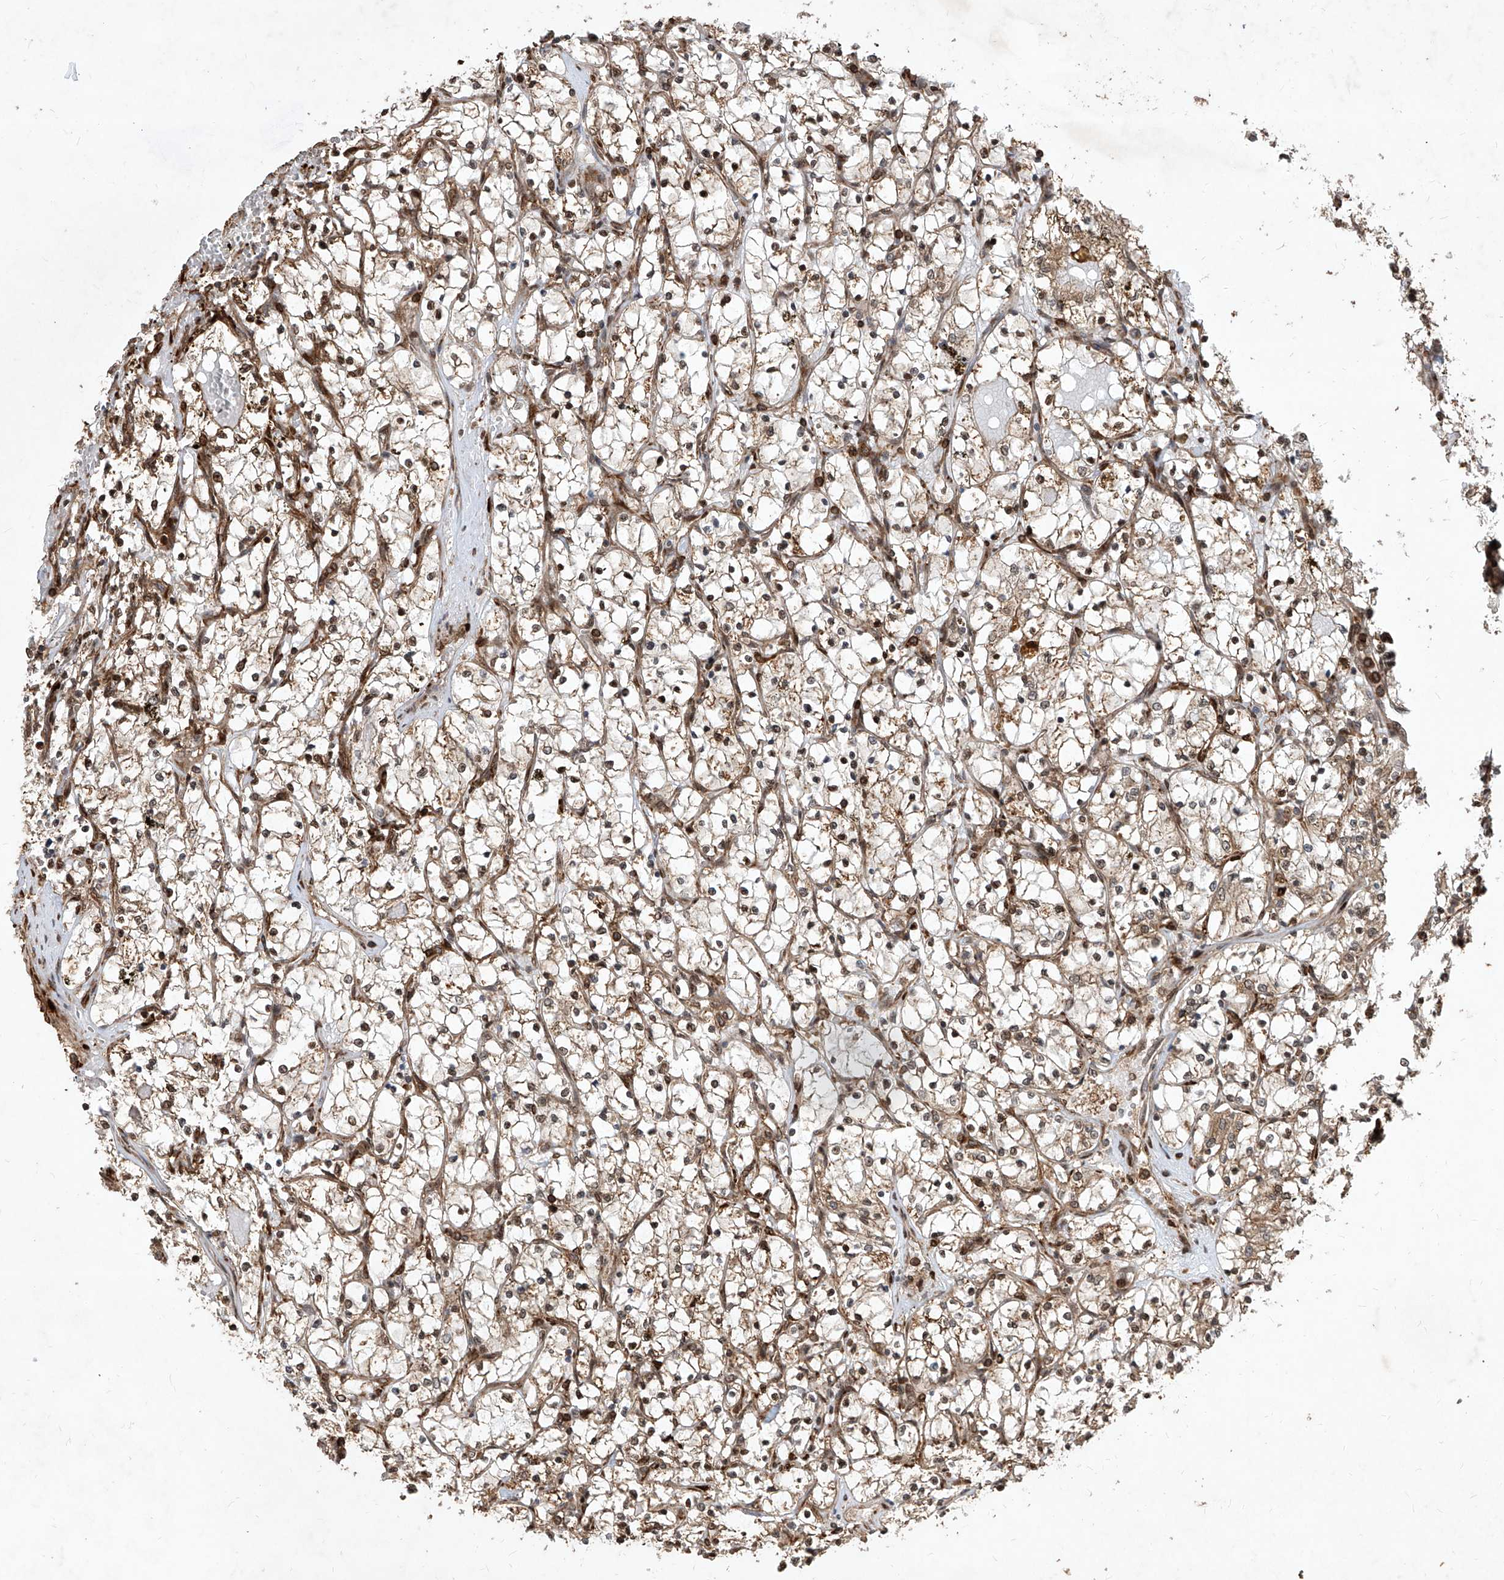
{"staining": {"intensity": "moderate", "quantity": ">75%", "location": "cytoplasmic/membranous,nuclear"}, "tissue": "renal cancer", "cell_type": "Tumor cells", "image_type": "cancer", "snomed": [{"axis": "morphology", "description": "Adenocarcinoma, NOS"}, {"axis": "topography", "description": "Kidney"}], "caption": "IHC photomicrograph of neoplastic tissue: renal cancer (adenocarcinoma) stained using immunohistochemistry (IHC) exhibits medium levels of moderate protein expression localized specifically in the cytoplasmic/membranous and nuclear of tumor cells, appearing as a cytoplasmic/membranous and nuclear brown color.", "gene": "MAGED2", "patient": {"sex": "female", "age": 69}}